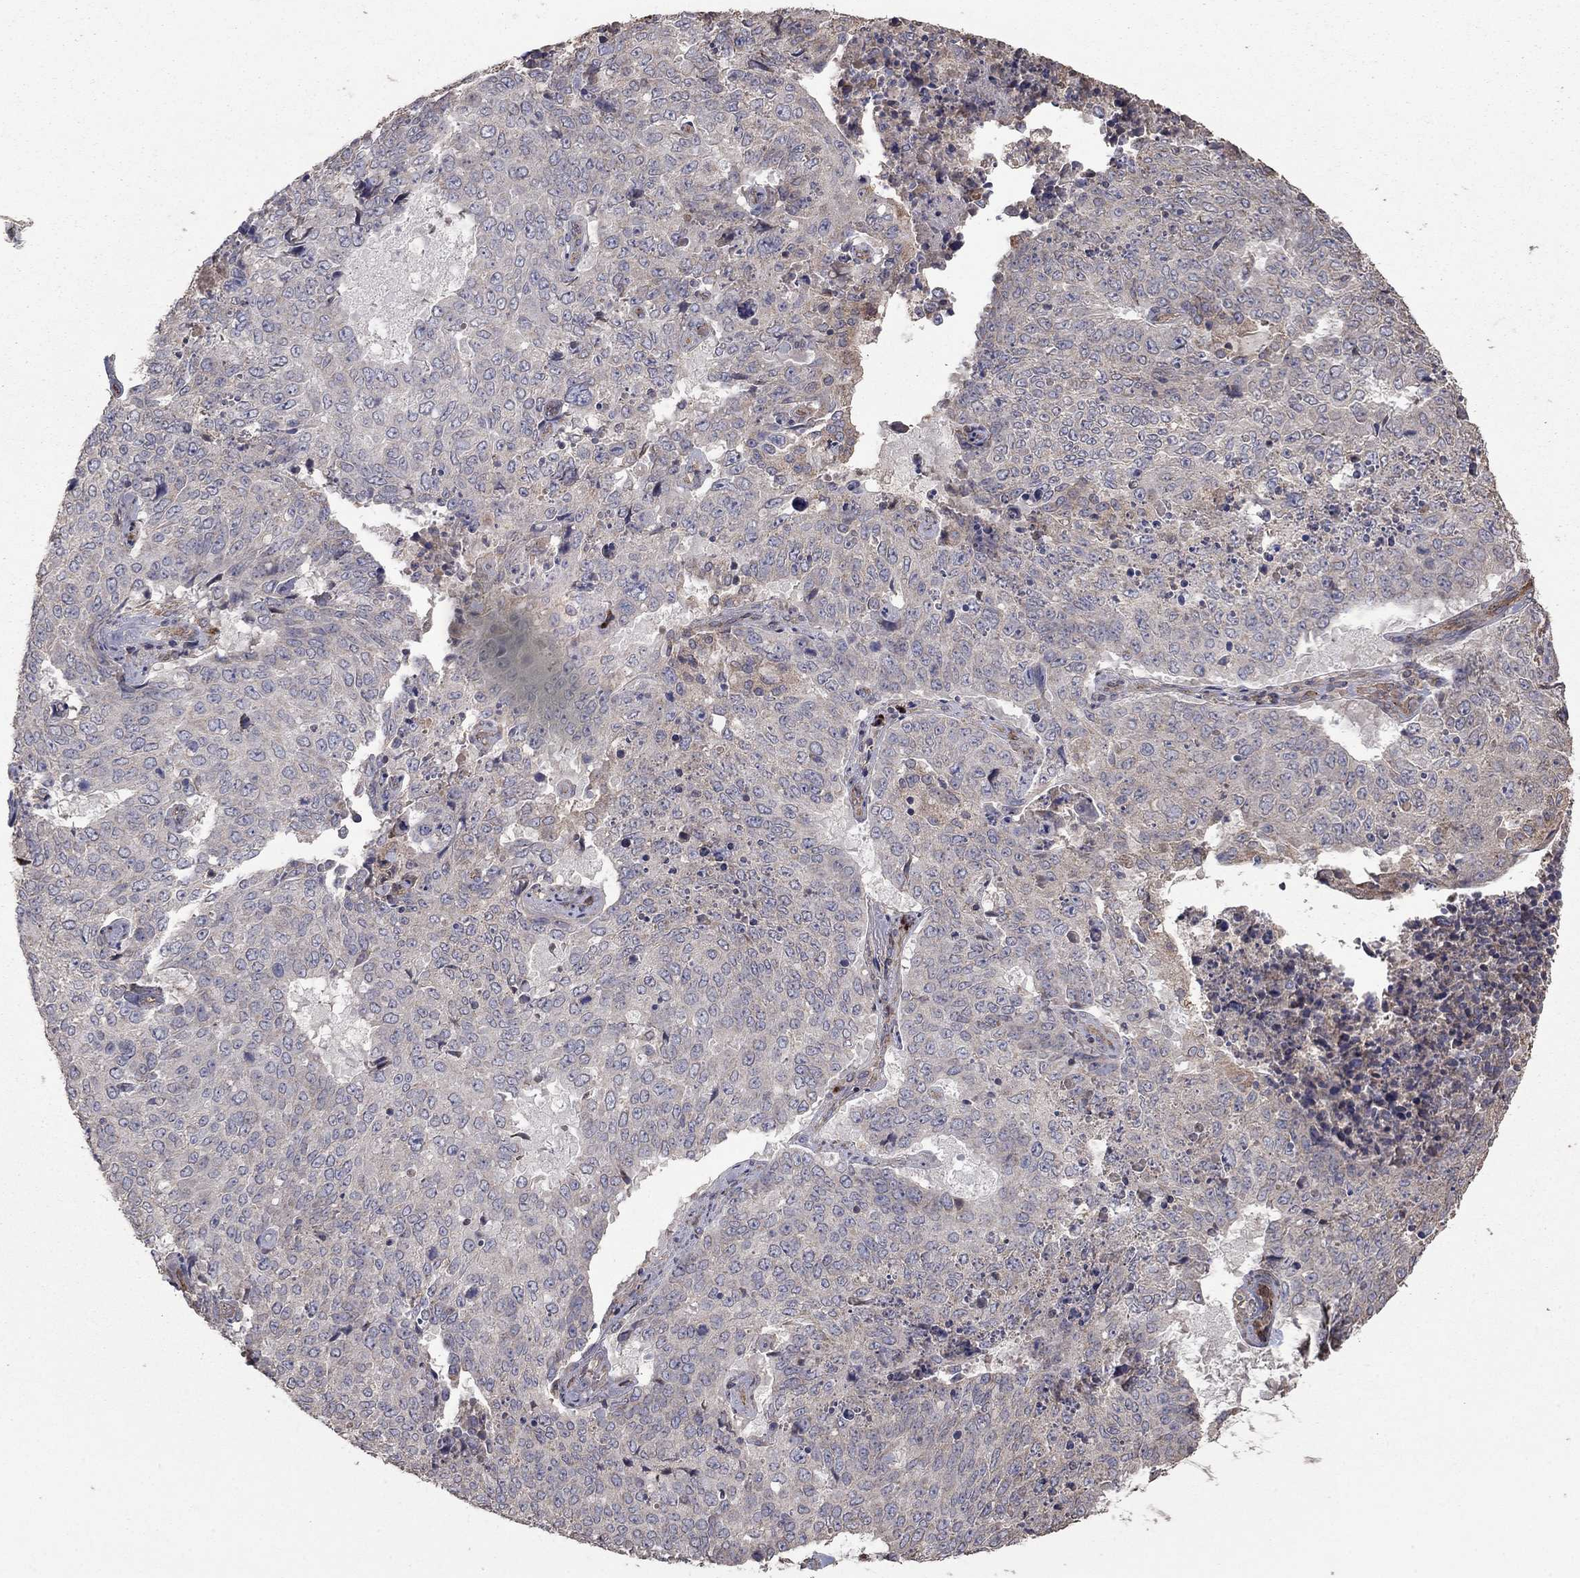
{"staining": {"intensity": "negative", "quantity": "none", "location": "none"}, "tissue": "lung cancer", "cell_type": "Tumor cells", "image_type": "cancer", "snomed": [{"axis": "morphology", "description": "Normal tissue, NOS"}, {"axis": "morphology", "description": "Squamous cell carcinoma, NOS"}, {"axis": "topography", "description": "Bronchus"}, {"axis": "topography", "description": "Lung"}], "caption": "Histopathology image shows no protein positivity in tumor cells of squamous cell carcinoma (lung) tissue.", "gene": "FLT4", "patient": {"sex": "male", "age": 64}}